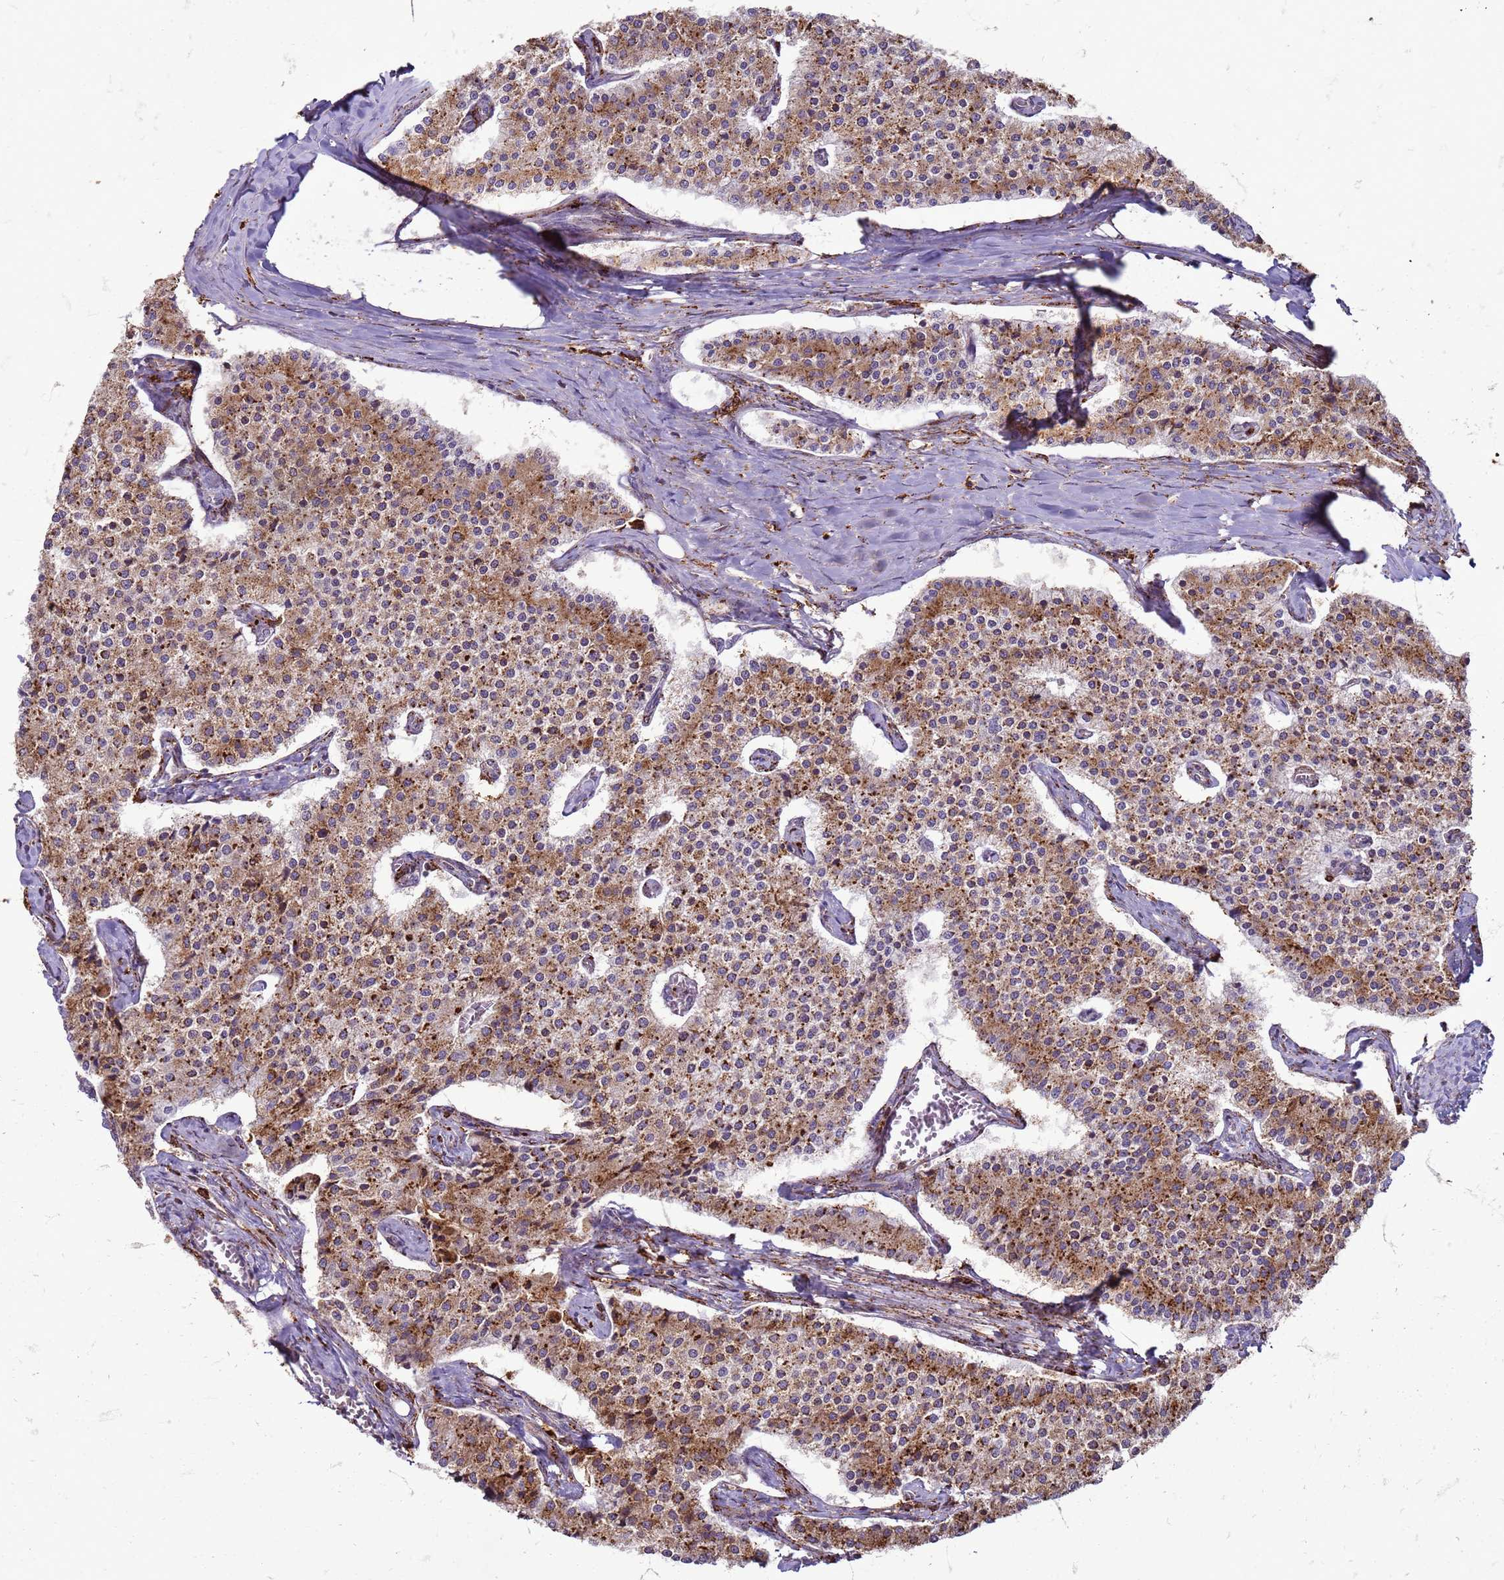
{"staining": {"intensity": "moderate", "quantity": ">75%", "location": "cytoplasmic/membranous"}, "tissue": "carcinoid", "cell_type": "Tumor cells", "image_type": "cancer", "snomed": [{"axis": "morphology", "description": "Carcinoid, malignant, NOS"}, {"axis": "topography", "description": "Colon"}], "caption": "A brown stain labels moderate cytoplasmic/membranous staining of a protein in human carcinoid tumor cells.", "gene": "PDK3", "patient": {"sex": "female", "age": 52}}